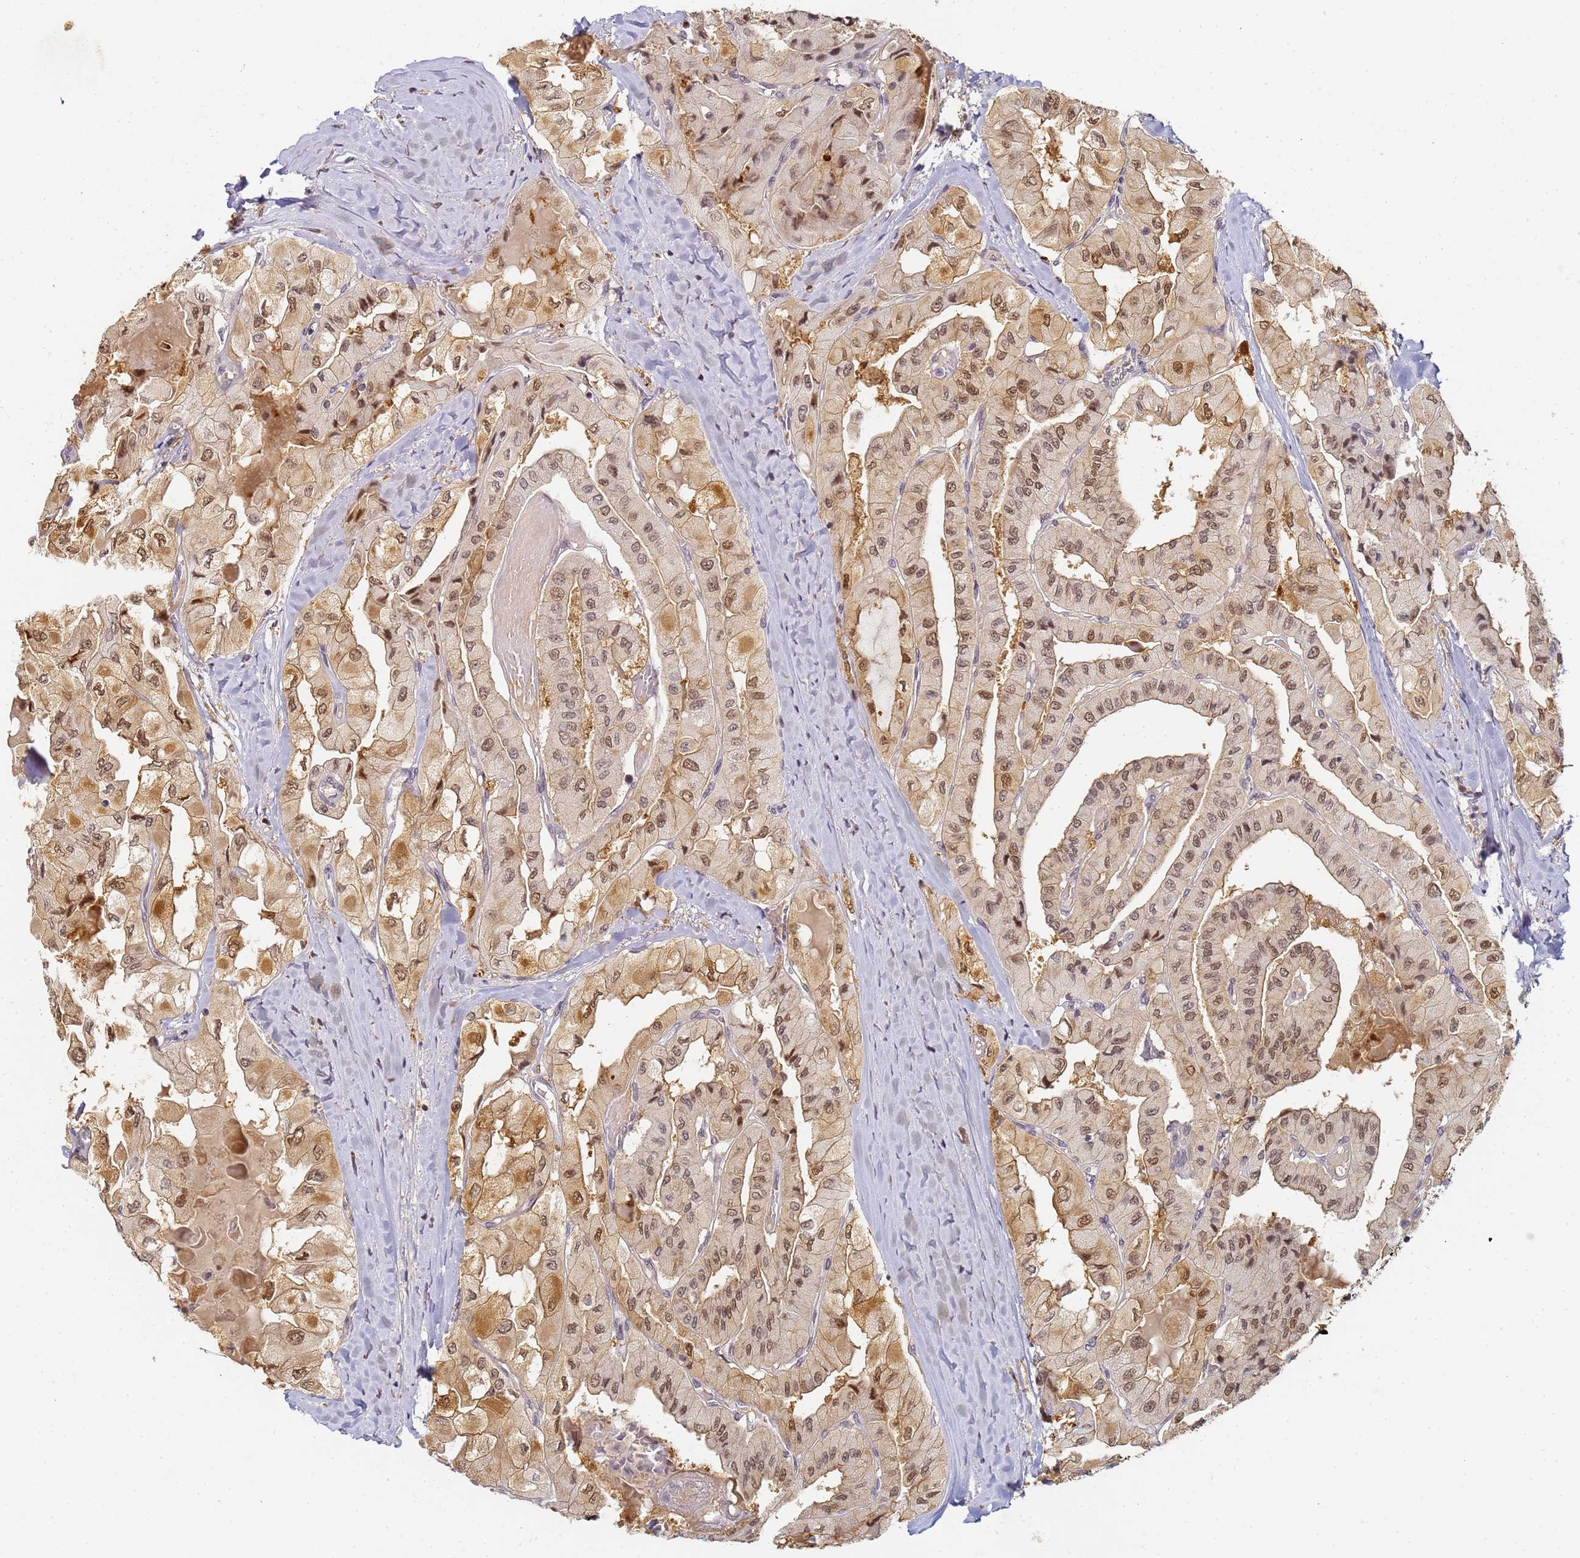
{"staining": {"intensity": "moderate", "quantity": ">75%", "location": "cytoplasmic/membranous,nuclear"}, "tissue": "thyroid cancer", "cell_type": "Tumor cells", "image_type": "cancer", "snomed": [{"axis": "morphology", "description": "Normal tissue, NOS"}, {"axis": "morphology", "description": "Papillary adenocarcinoma, NOS"}, {"axis": "topography", "description": "Thyroid gland"}], "caption": "A brown stain labels moderate cytoplasmic/membranous and nuclear expression of a protein in human thyroid papillary adenocarcinoma tumor cells.", "gene": "HMCES", "patient": {"sex": "female", "age": 59}}